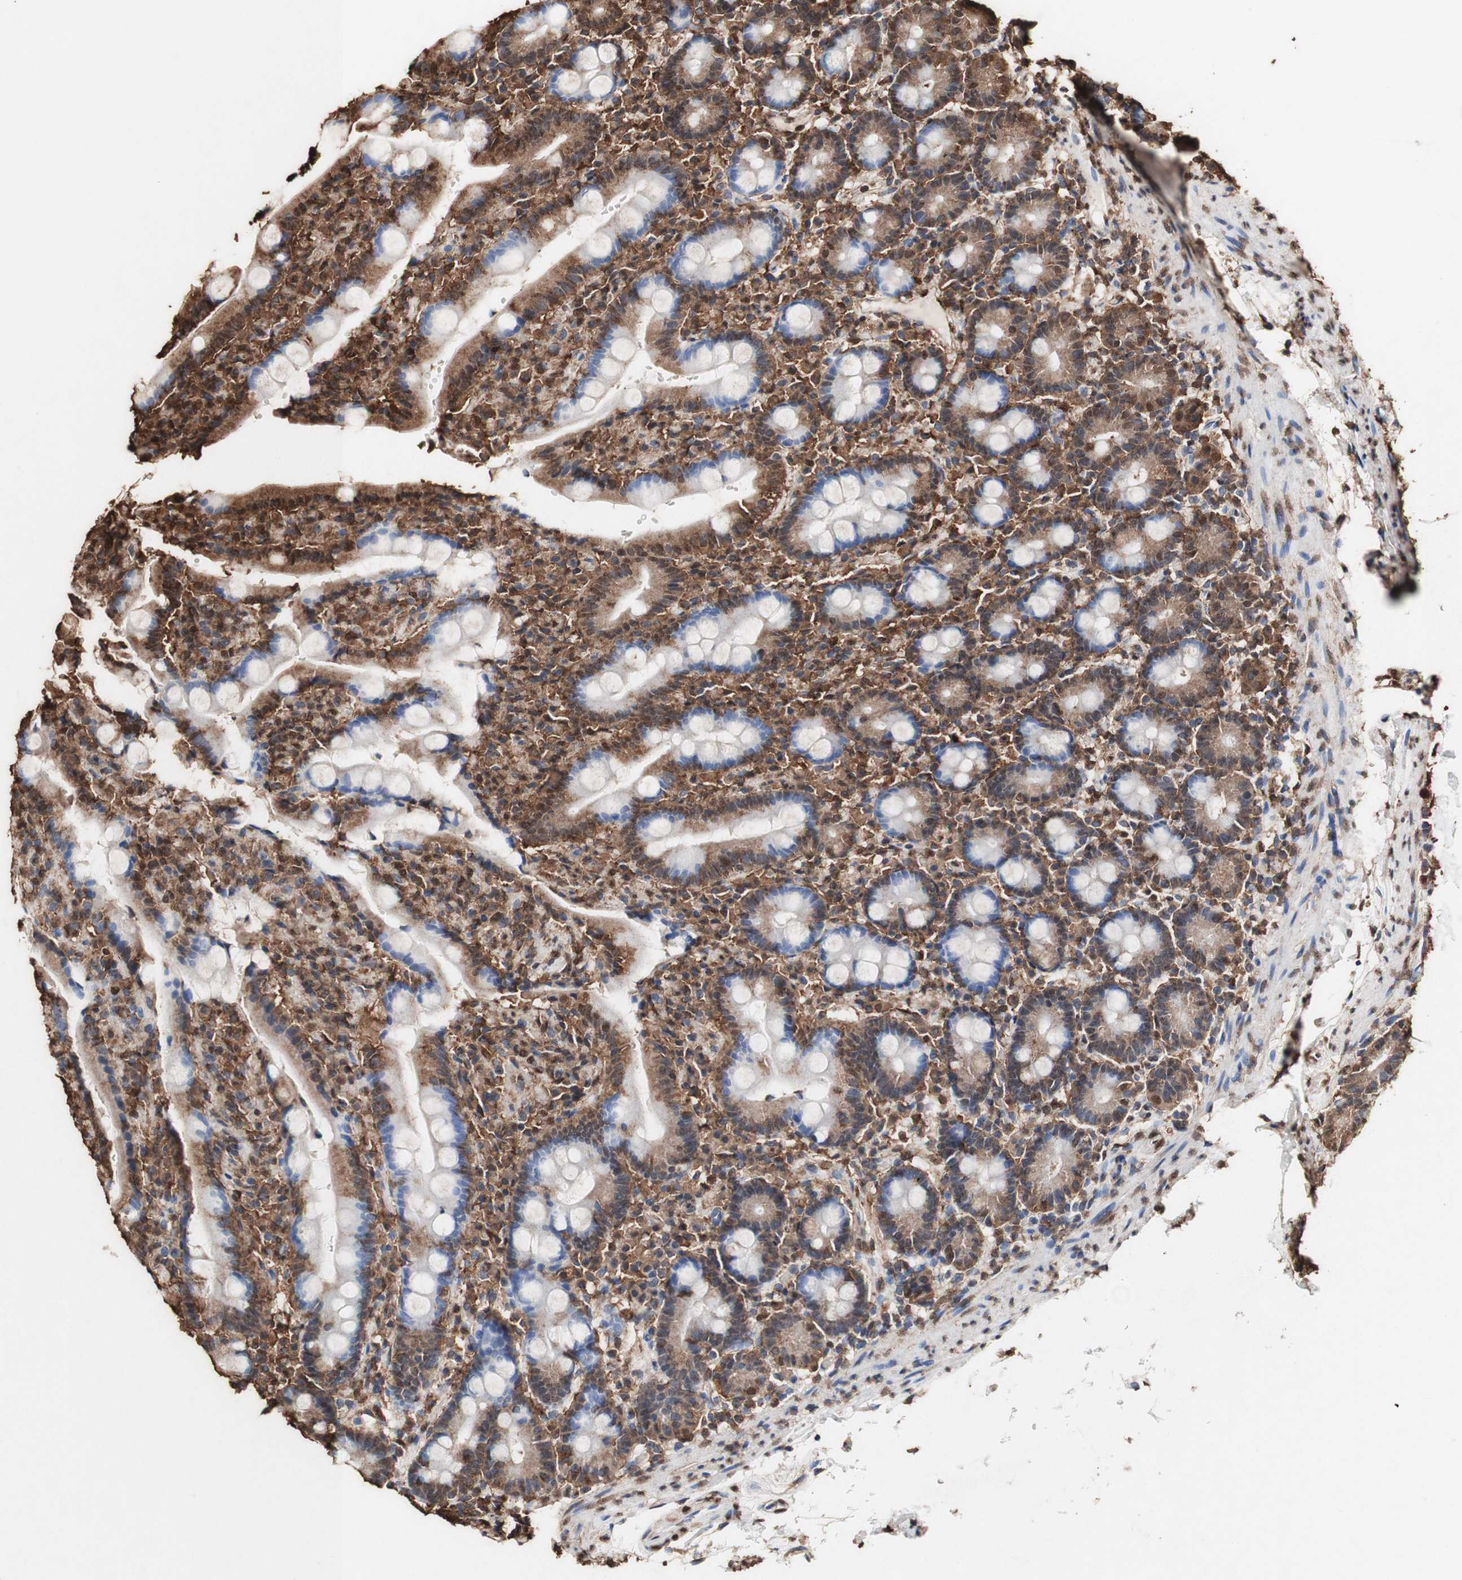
{"staining": {"intensity": "moderate", "quantity": "25%-75%", "location": "cytoplasmic/membranous,nuclear"}, "tissue": "duodenum", "cell_type": "Glandular cells", "image_type": "normal", "snomed": [{"axis": "morphology", "description": "Normal tissue, NOS"}, {"axis": "topography", "description": "Small intestine, NOS"}], "caption": "Moderate cytoplasmic/membranous,nuclear expression for a protein is appreciated in approximately 25%-75% of glandular cells of unremarkable duodenum using immunohistochemistry (IHC).", "gene": "PIDD1", "patient": {"sex": "female", "age": 71}}